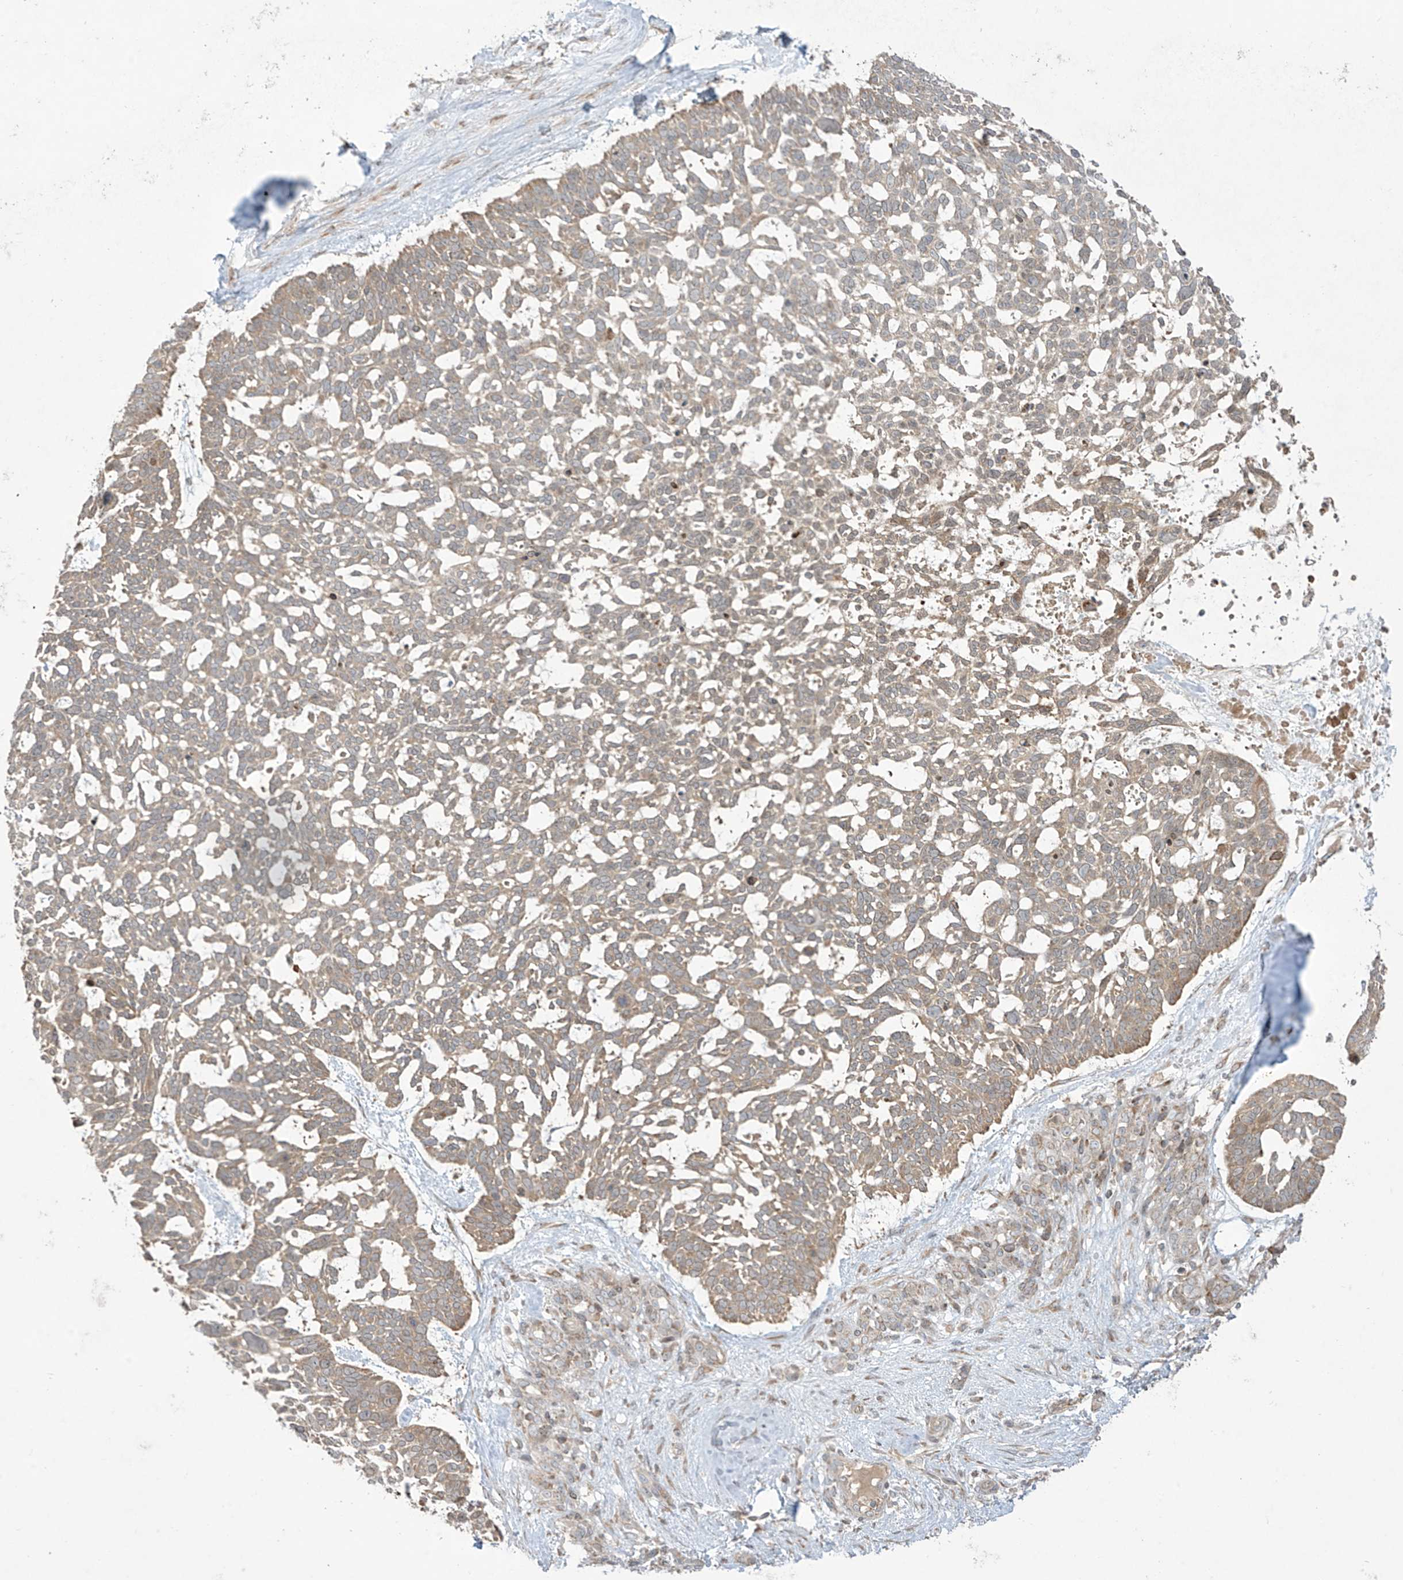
{"staining": {"intensity": "weak", "quantity": ">75%", "location": "cytoplasmic/membranous"}, "tissue": "skin cancer", "cell_type": "Tumor cells", "image_type": "cancer", "snomed": [{"axis": "morphology", "description": "Basal cell carcinoma"}, {"axis": "topography", "description": "Skin"}], "caption": "High-power microscopy captured an immunohistochemistry (IHC) histopathology image of basal cell carcinoma (skin), revealing weak cytoplasmic/membranous expression in about >75% of tumor cells.", "gene": "PPAT", "patient": {"sex": "male", "age": 88}}